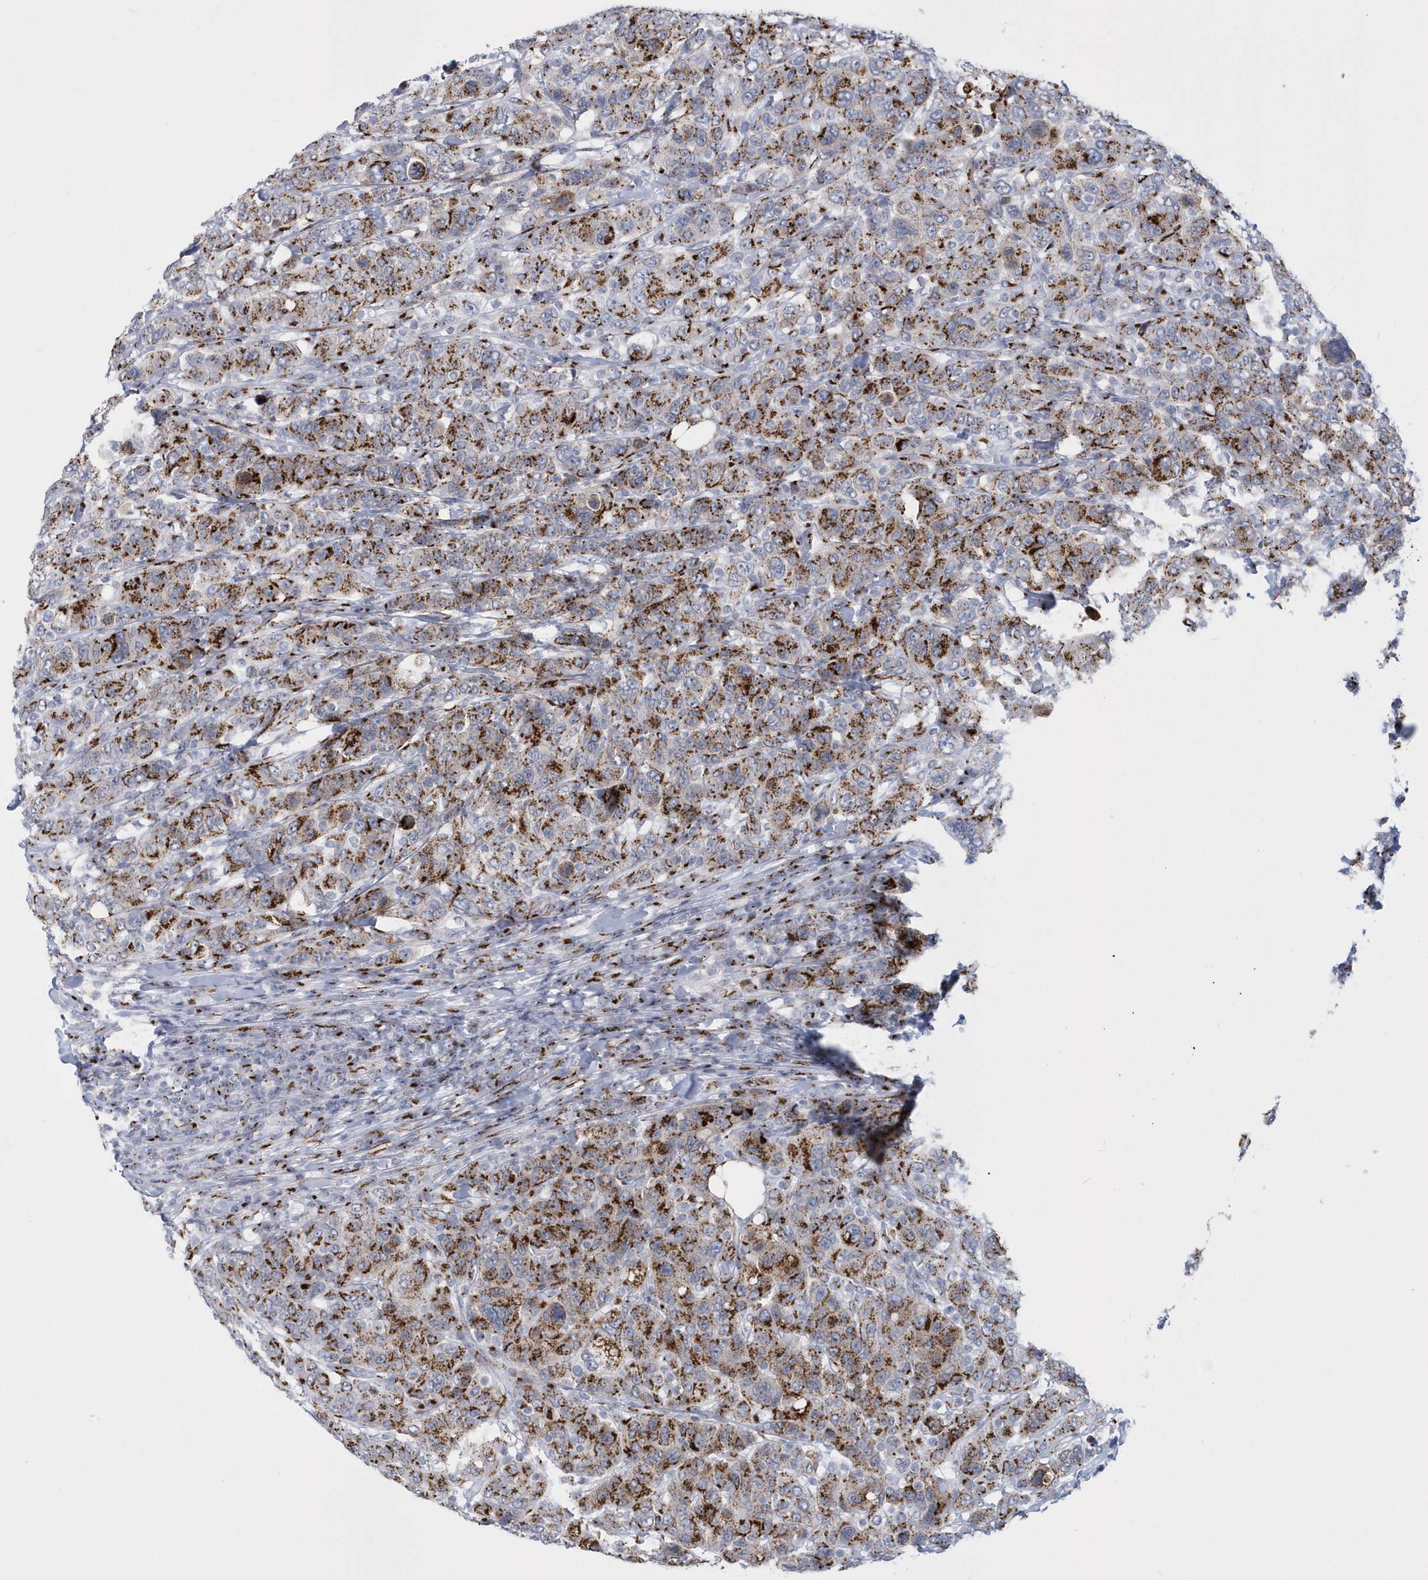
{"staining": {"intensity": "moderate", "quantity": ">75%", "location": "cytoplasmic/membranous"}, "tissue": "breast cancer", "cell_type": "Tumor cells", "image_type": "cancer", "snomed": [{"axis": "morphology", "description": "Duct carcinoma"}, {"axis": "topography", "description": "Breast"}], "caption": "Moderate cytoplasmic/membranous protein positivity is appreciated in about >75% of tumor cells in breast cancer. Immunohistochemistry stains the protein of interest in brown and the nuclei are stained blue.", "gene": "SLX9", "patient": {"sex": "female", "age": 37}}